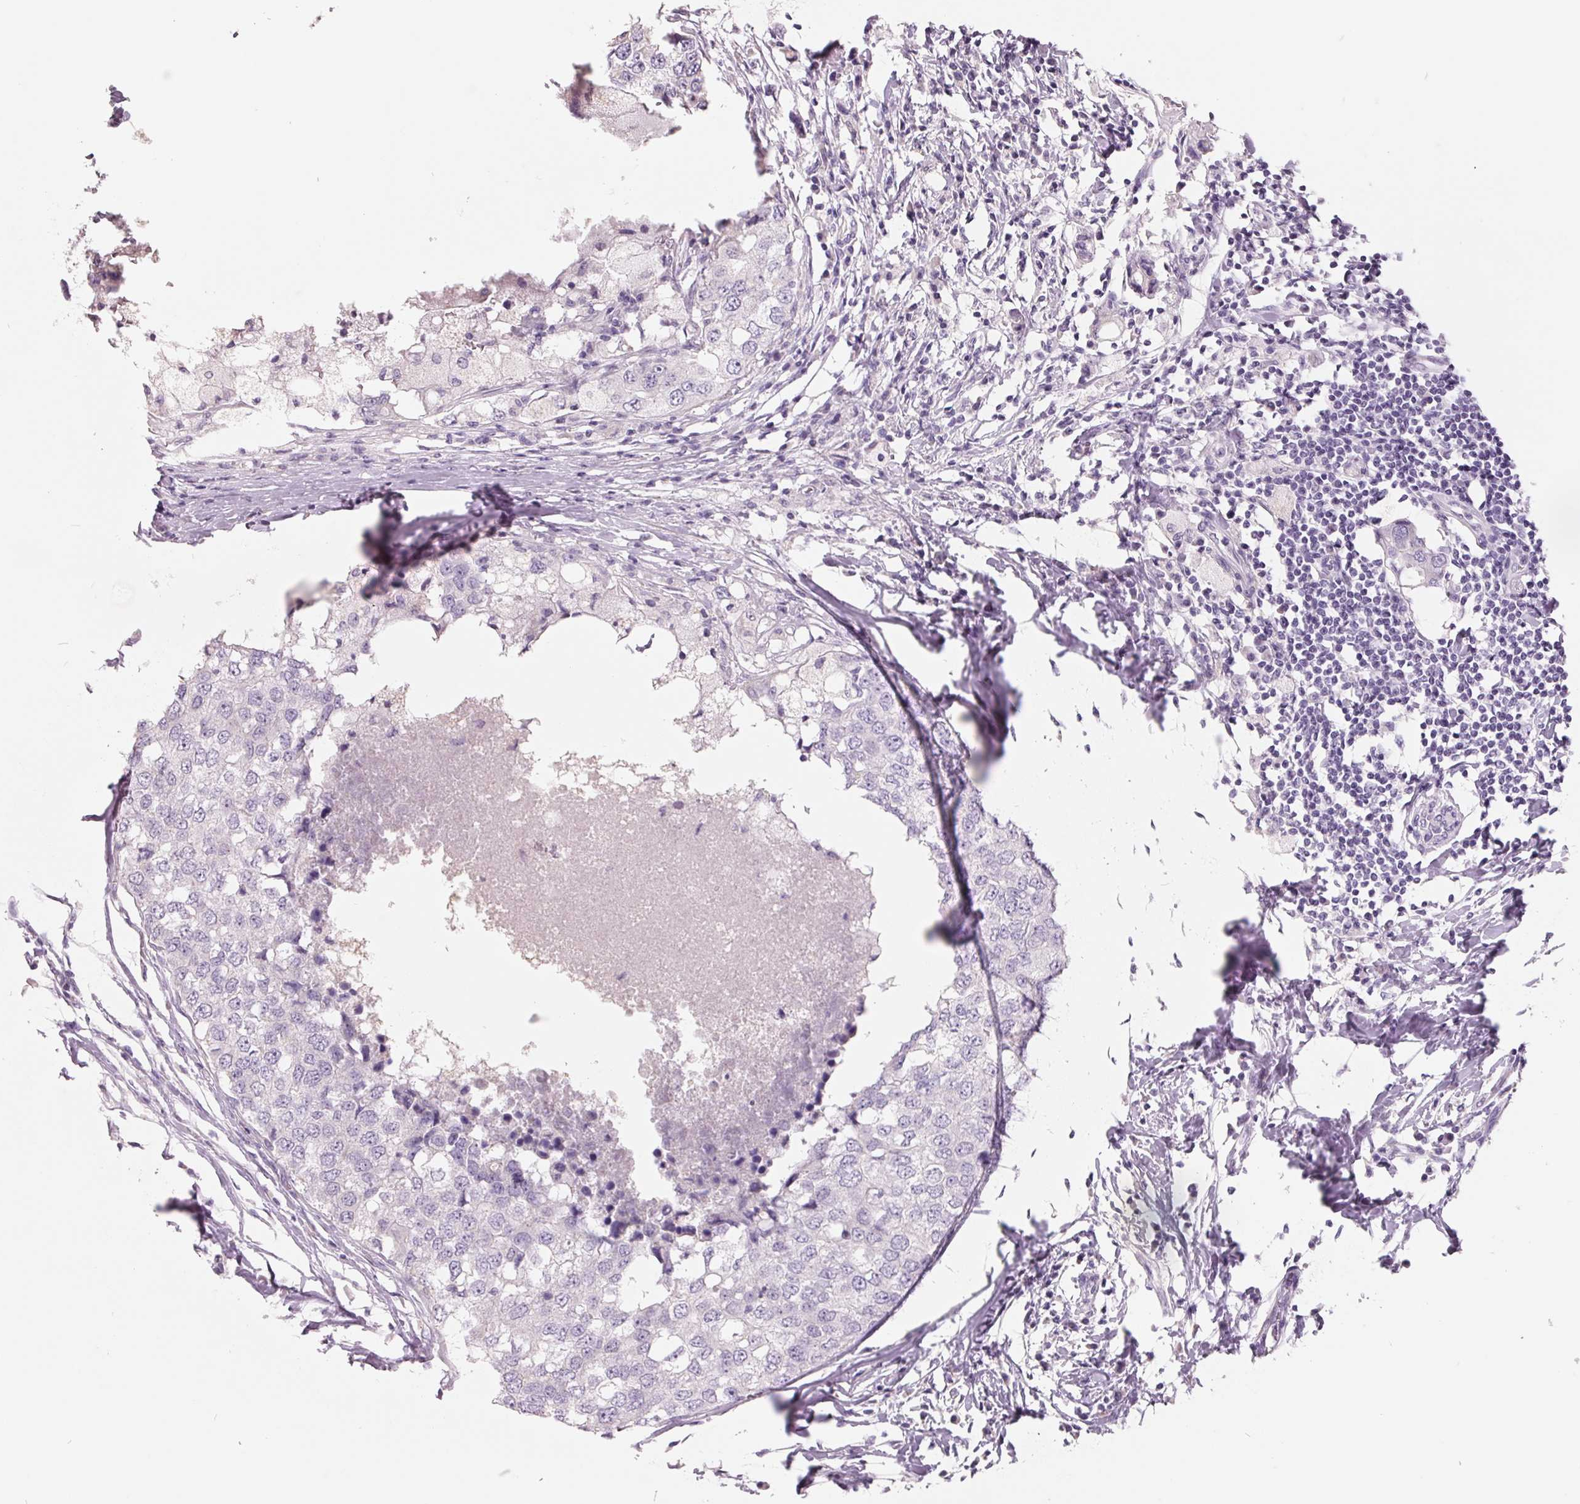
{"staining": {"intensity": "negative", "quantity": "none", "location": "none"}, "tissue": "breast cancer", "cell_type": "Tumor cells", "image_type": "cancer", "snomed": [{"axis": "morphology", "description": "Duct carcinoma"}, {"axis": "topography", "description": "Breast"}], "caption": "Immunohistochemistry photomicrograph of neoplastic tissue: human breast cancer (intraductal carcinoma) stained with DAB (3,3'-diaminobenzidine) shows no significant protein positivity in tumor cells.", "gene": "FTCD", "patient": {"sex": "female", "age": 27}}